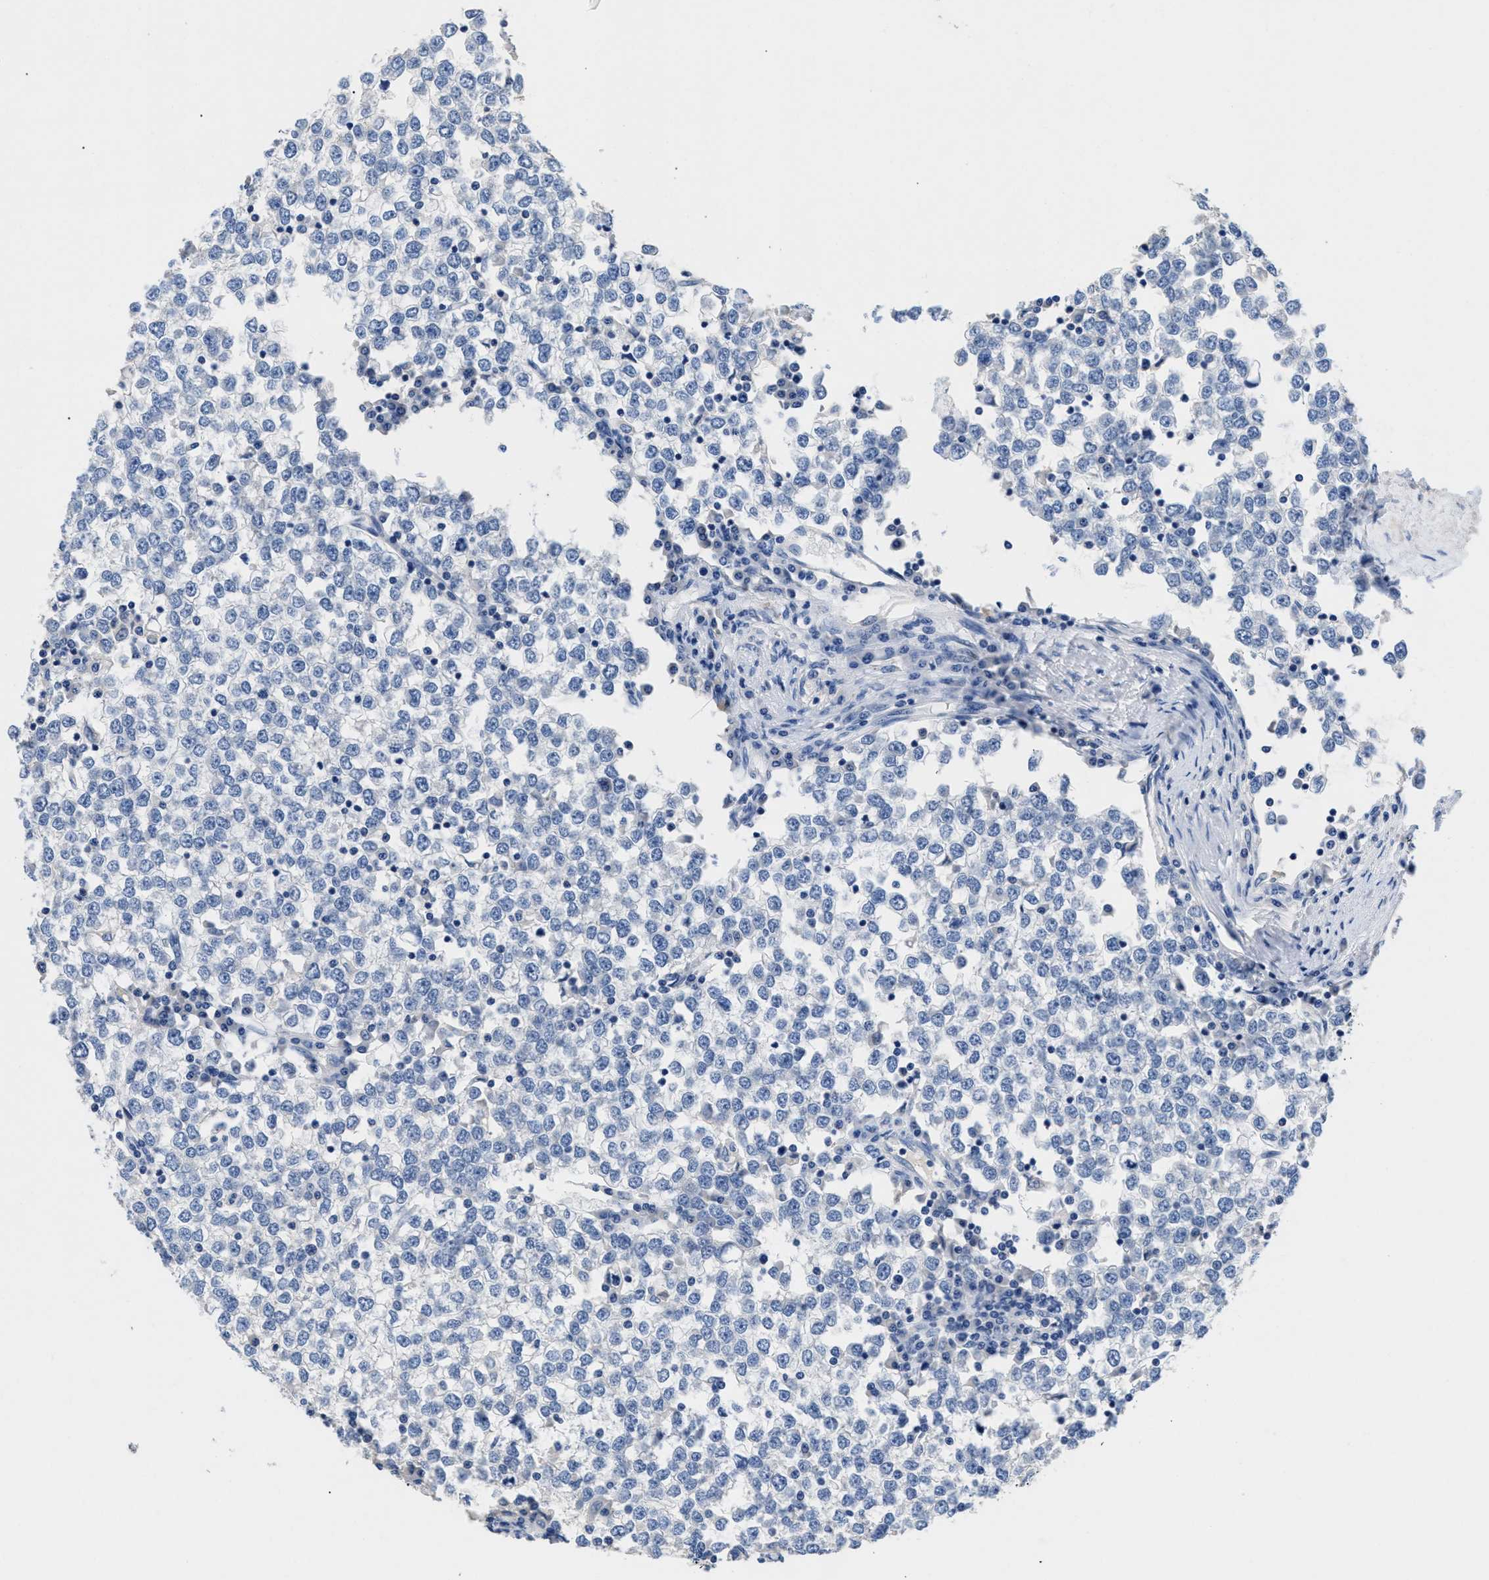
{"staining": {"intensity": "negative", "quantity": "none", "location": "none"}, "tissue": "testis cancer", "cell_type": "Tumor cells", "image_type": "cancer", "snomed": [{"axis": "morphology", "description": "Seminoma, NOS"}, {"axis": "topography", "description": "Testis"}], "caption": "A histopathology image of testis cancer stained for a protein reveals no brown staining in tumor cells.", "gene": "SLFN13", "patient": {"sex": "male", "age": 65}}